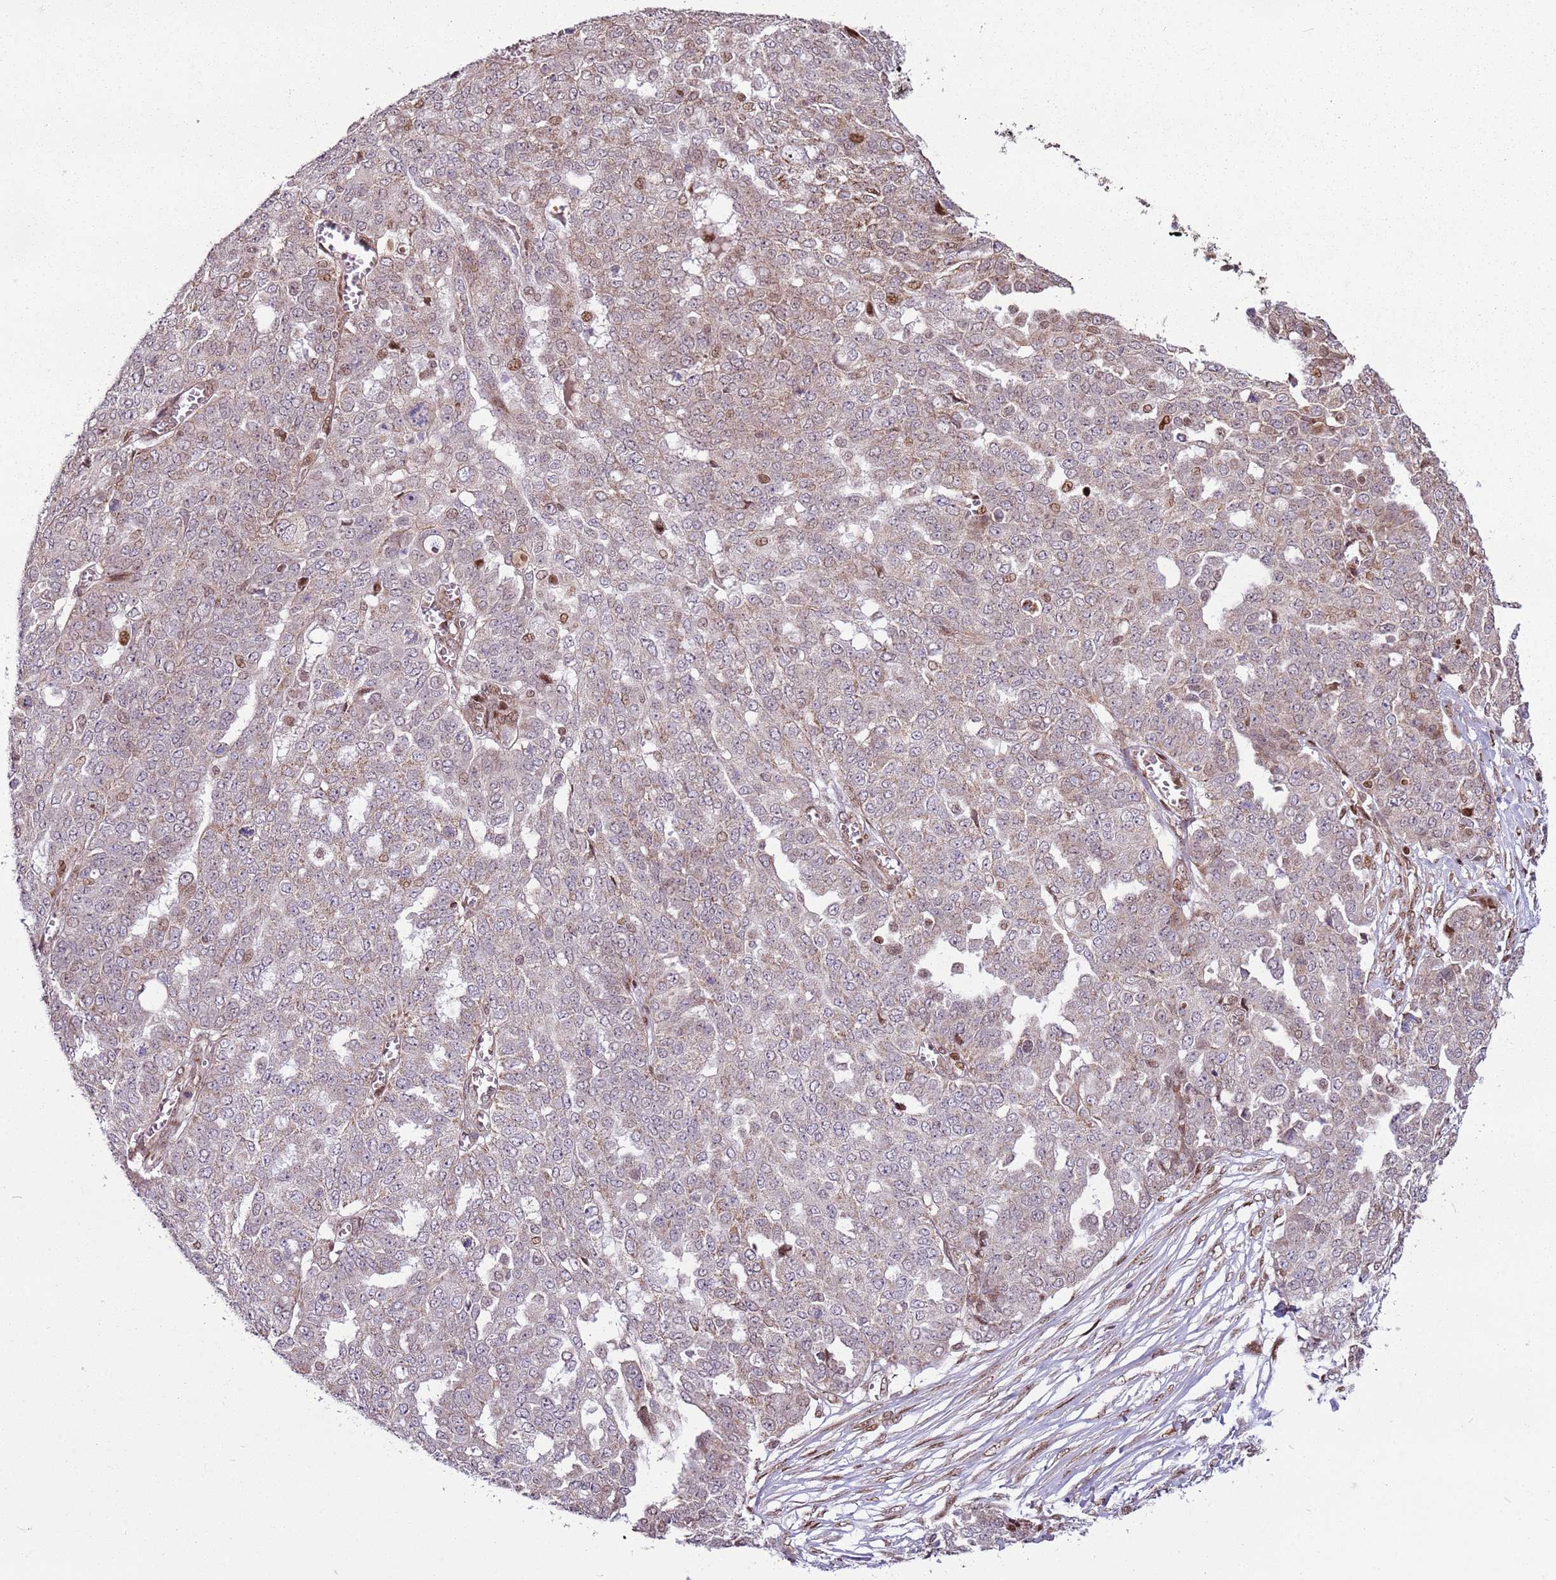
{"staining": {"intensity": "moderate", "quantity": "<25%", "location": "nuclear"}, "tissue": "ovarian cancer", "cell_type": "Tumor cells", "image_type": "cancer", "snomed": [{"axis": "morphology", "description": "Cystadenocarcinoma, serous, NOS"}, {"axis": "topography", "description": "Soft tissue"}, {"axis": "topography", "description": "Ovary"}], "caption": "An immunohistochemistry (IHC) photomicrograph of neoplastic tissue is shown. Protein staining in brown shows moderate nuclear positivity in ovarian cancer within tumor cells.", "gene": "PCTP", "patient": {"sex": "female", "age": 57}}